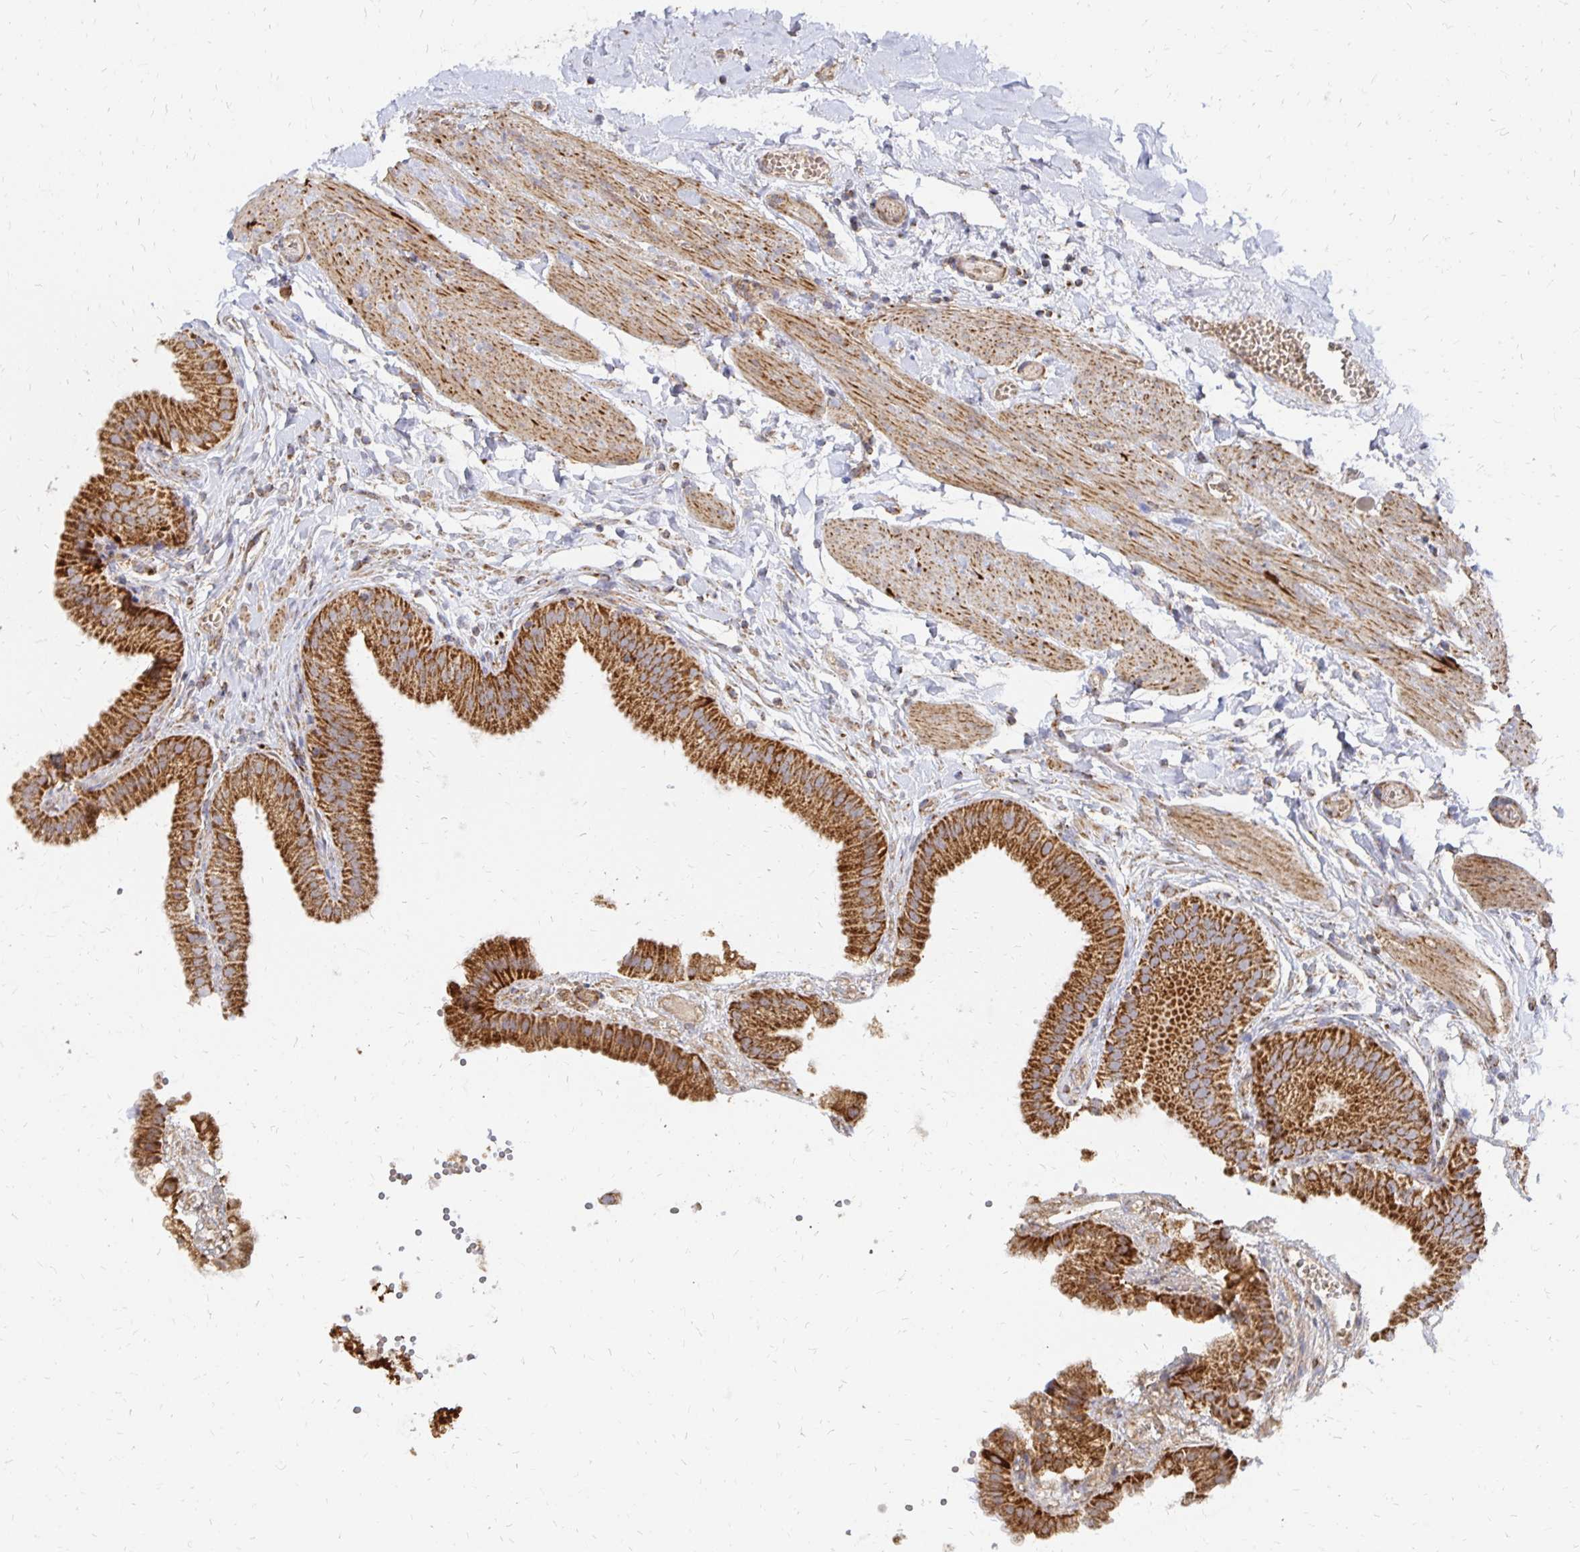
{"staining": {"intensity": "strong", "quantity": ">75%", "location": "cytoplasmic/membranous"}, "tissue": "gallbladder", "cell_type": "Glandular cells", "image_type": "normal", "snomed": [{"axis": "morphology", "description": "Normal tissue, NOS"}, {"axis": "topography", "description": "Gallbladder"}], "caption": "About >75% of glandular cells in normal gallbladder demonstrate strong cytoplasmic/membranous protein positivity as visualized by brown immunohistochemical staining.", "gene": "STOML2", "patient": {"sex": "female", "age": 63}}